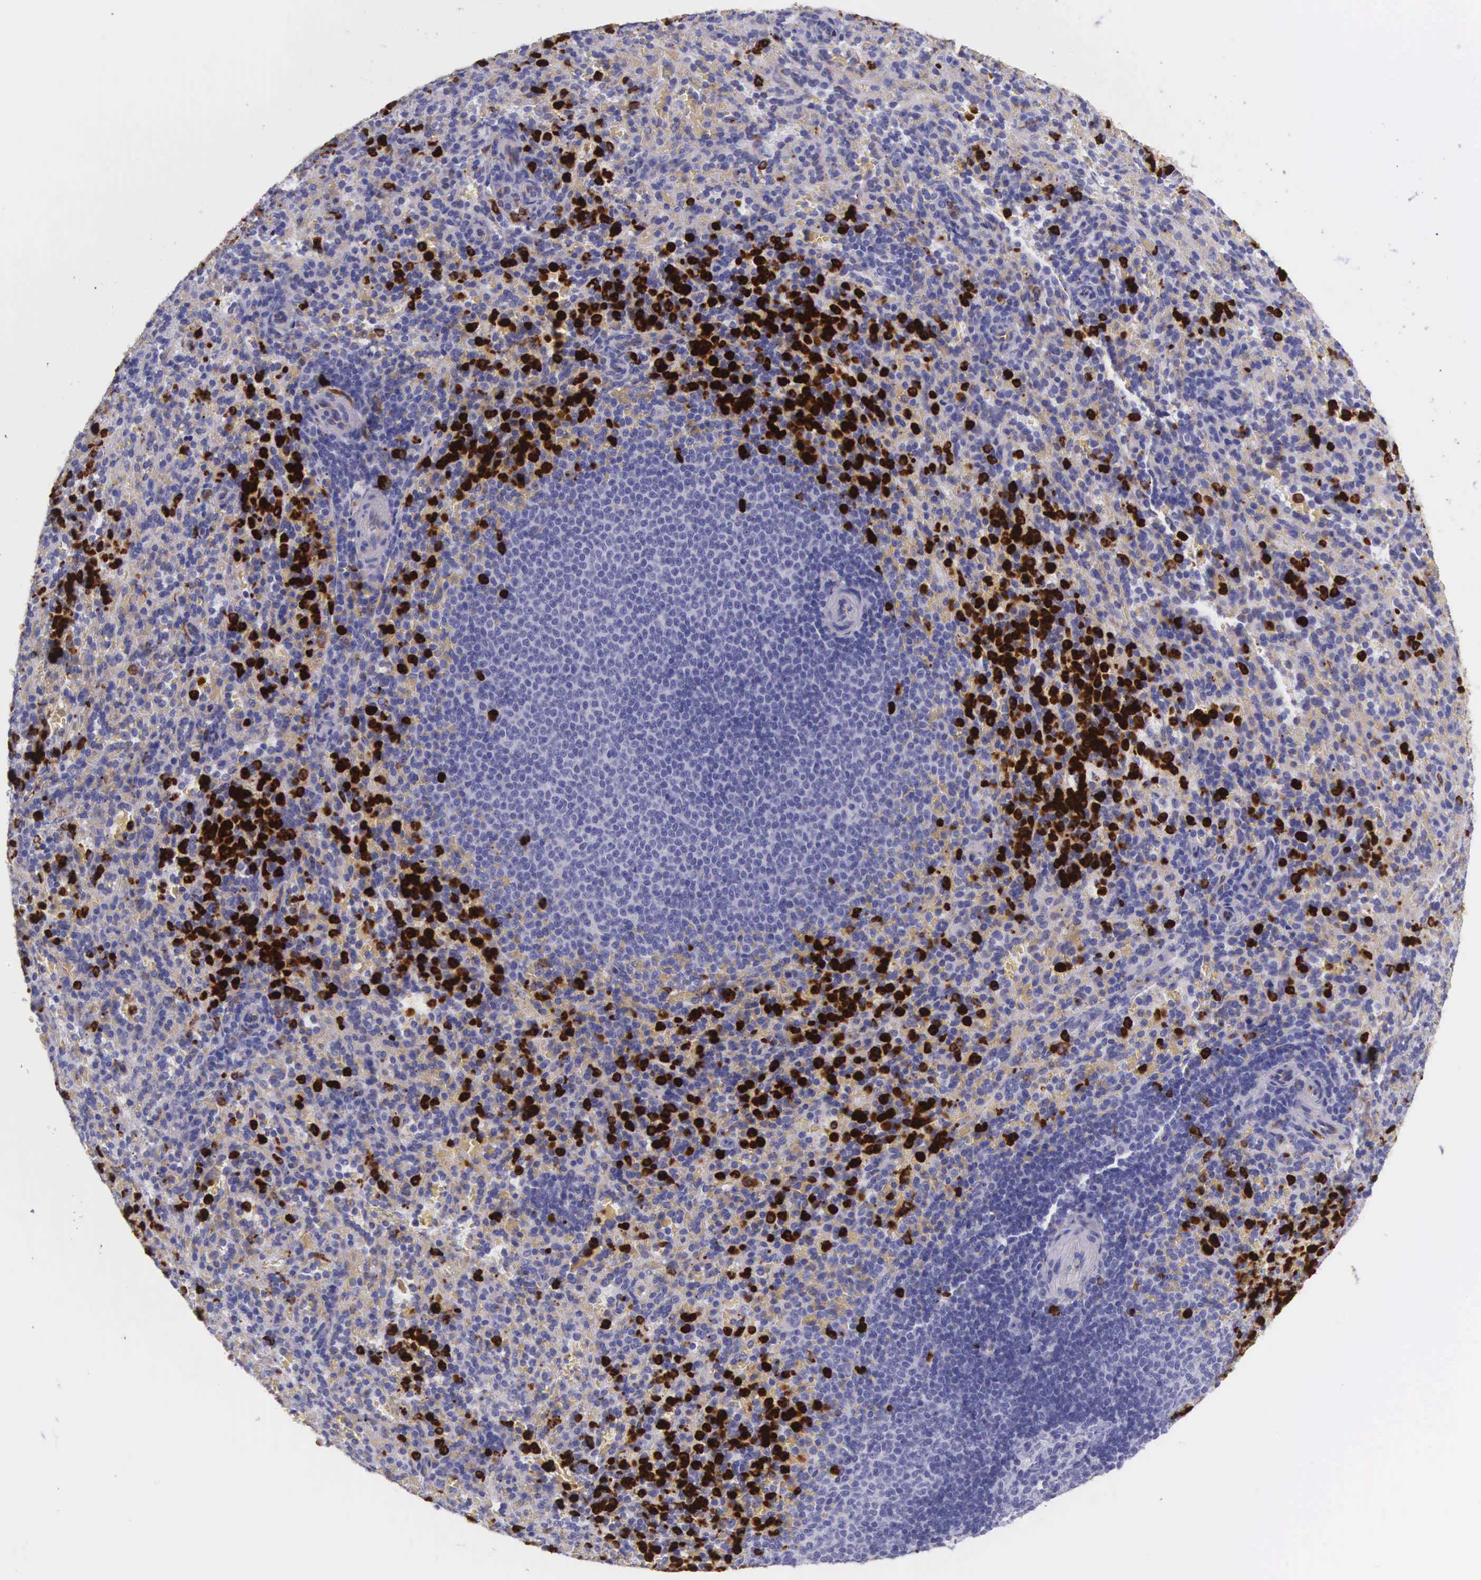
{"staining": {"intensity": "strong", "quantity": "25%-75%", "location": "cytoplasmic/membranous"}, "tissue": "spleen", "cell_type": "Cells in red pulp", "image_type": "normal", "snomed": [{"axis": "morphology", "description": "Normal tissue, NOS"}, {"axis": "topography", "description": "Spleen"}], "caption": "DAB (3,3'-diaminobenzidine) immunohistochemical staining of benign spleen exhibits strong cytoplasmic/membranous protein expression in about 25%-75% of cells in red pulp. (DAB (3,3'-diaminobenzidine) = brown stain, brightfield microscopy at high magnification).", "gene": "FCN1", "patient": {"sex": "female", "age": 21}}